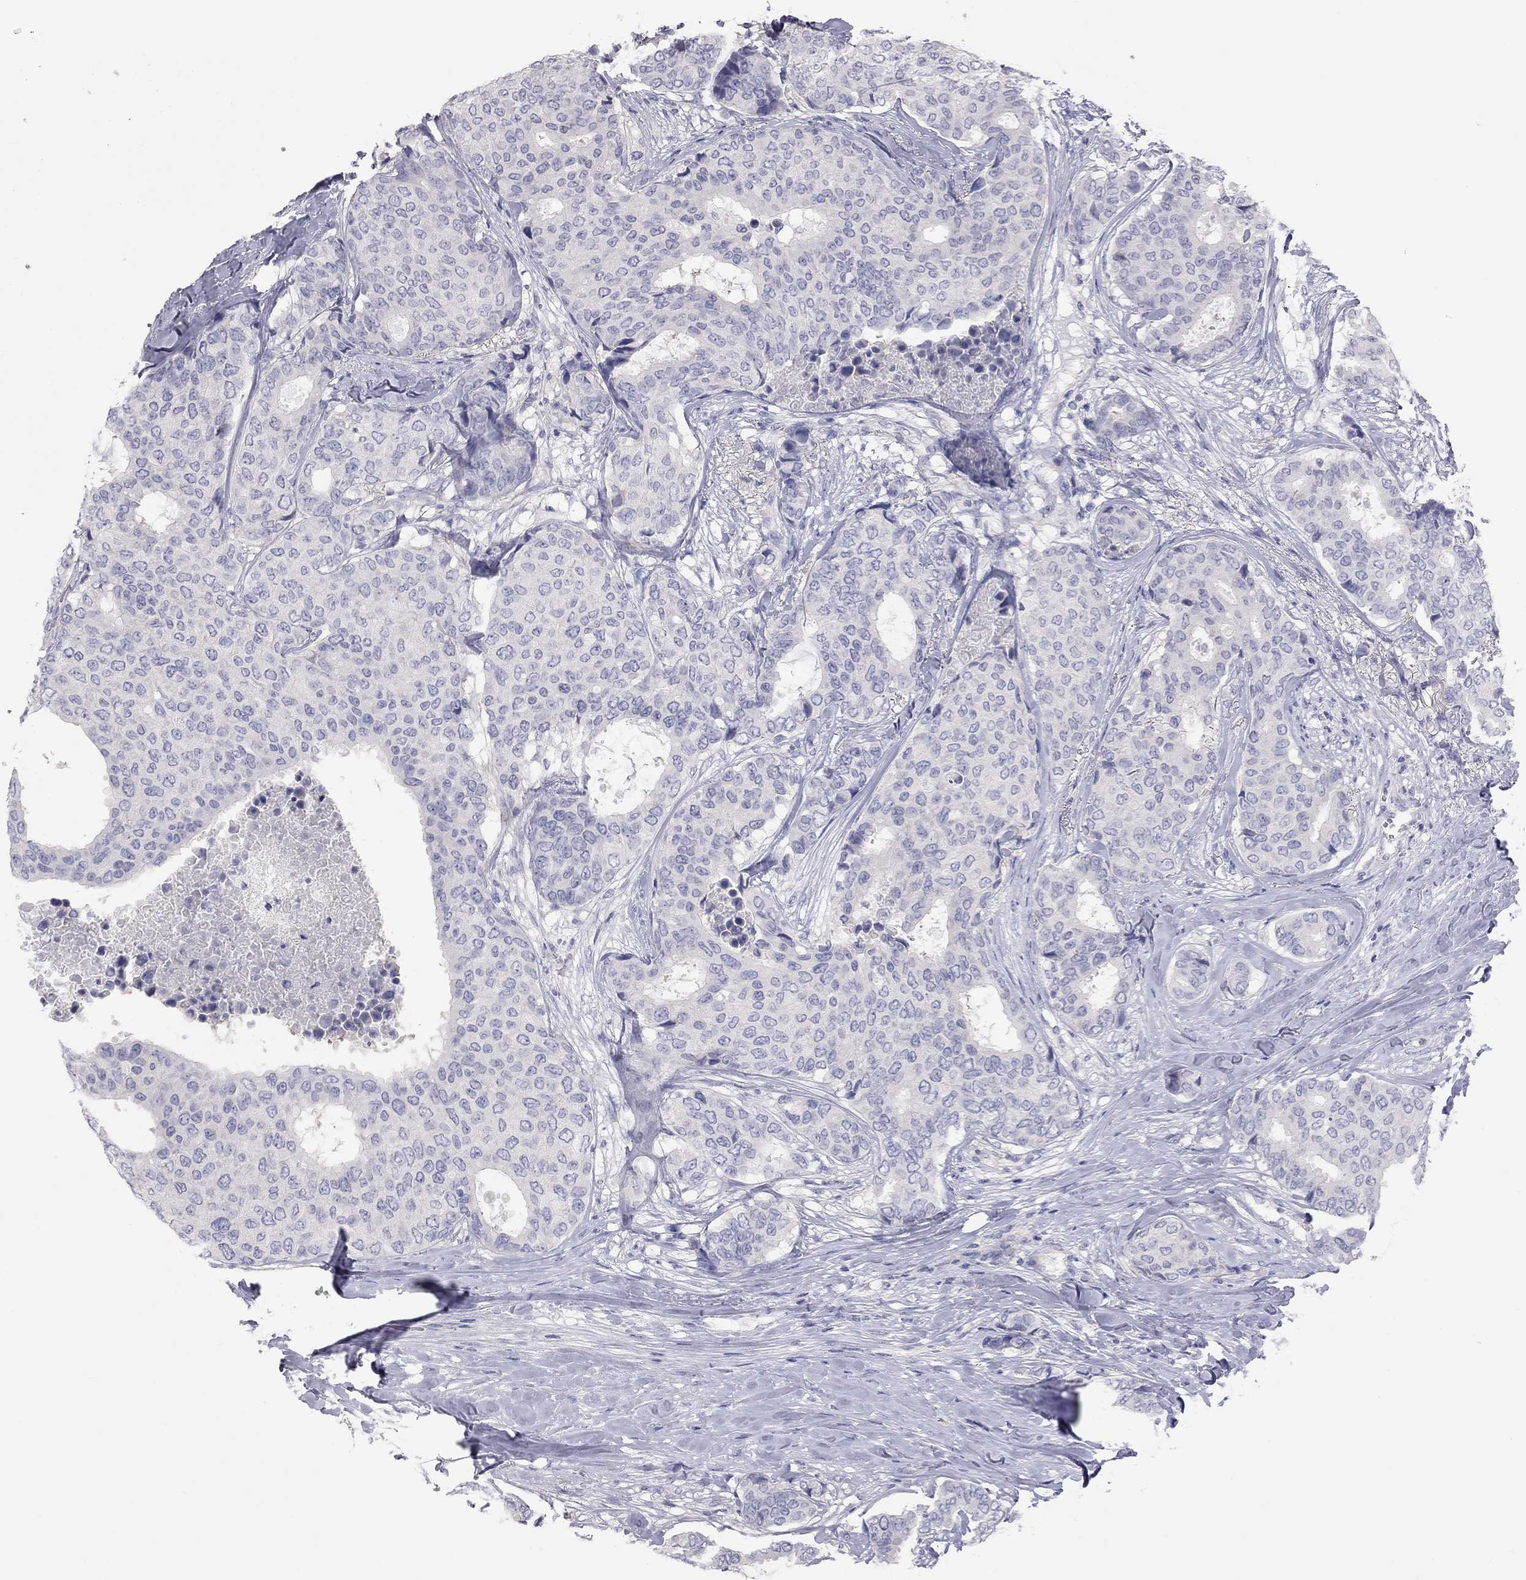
{"staining": {"intensity": "negative", "quantity": "none", "location": "none"}, "tissue": "breast cancer", "cell_type": "Tumor cells", "image_type": "cancer", "snomed": [{"axis": "morphology", "description": "Duct carcinoma"}, {"axis": "topography", "description": "Breast"}], "caption": "Protein analysis of breast cancer demonstrates no significant staining in tumor cells.", "gene": "ADCYAP1", "patient": {"sex": "female", "age": 75}}